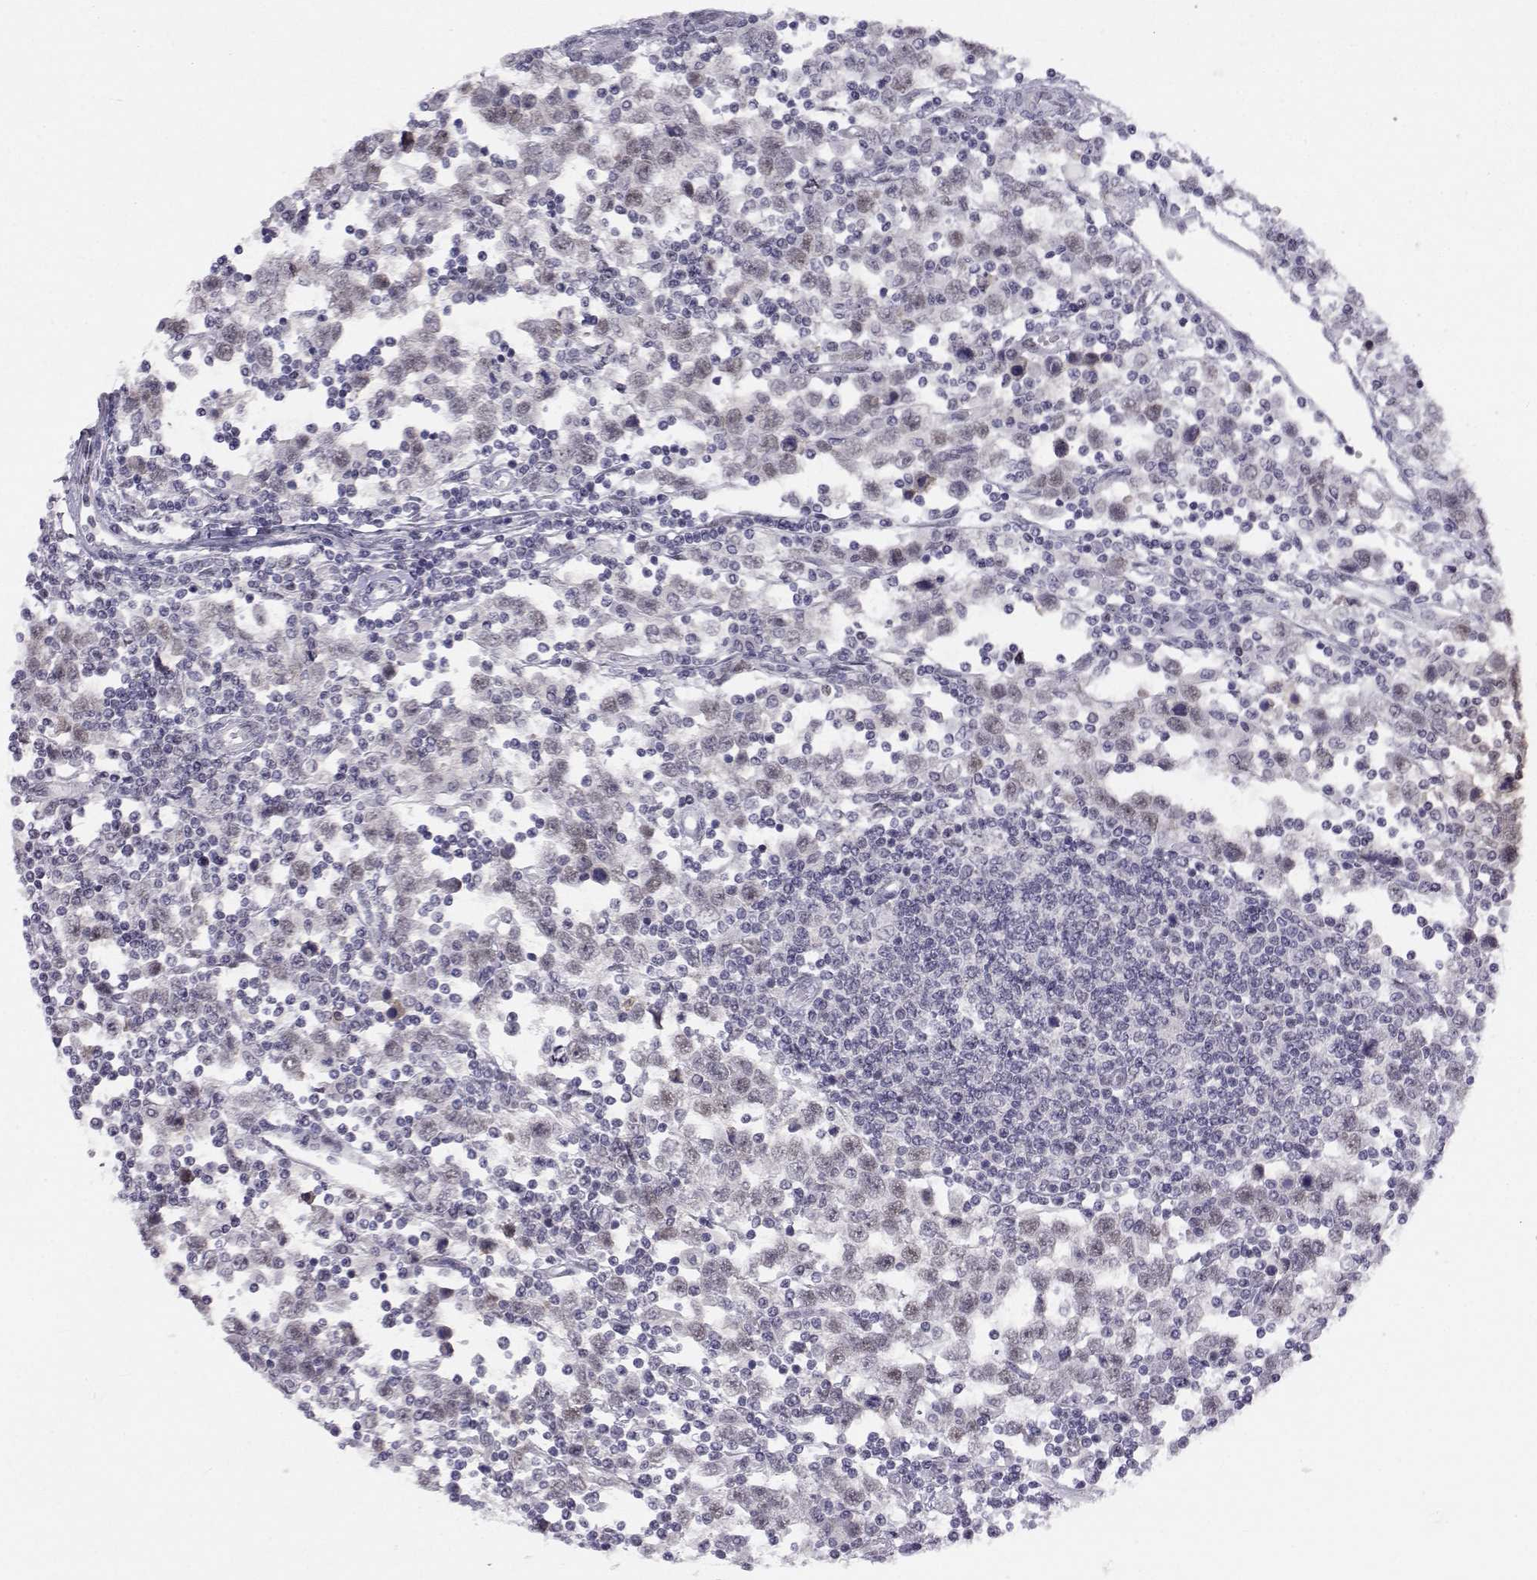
{"staining": {"intensity": "weak", "quantity": "25%-75%", "location": "nuclear"}, "tissue": "testis cancer", "cell_type": "Tumor cells", "image_type": "cancer", "snomed": [{"axis": "morphology", "description": "Seminoma, NOS"}, {"axis": "topography", "description": "Testis"}], "caption": "IHC (DAB) staining of testis cancer demonstrates weak nuclear protein expression in approximately 25%-75% of tumor cells.", "gene": "MED26", "patient": {"sex": "male", "age": 34}}